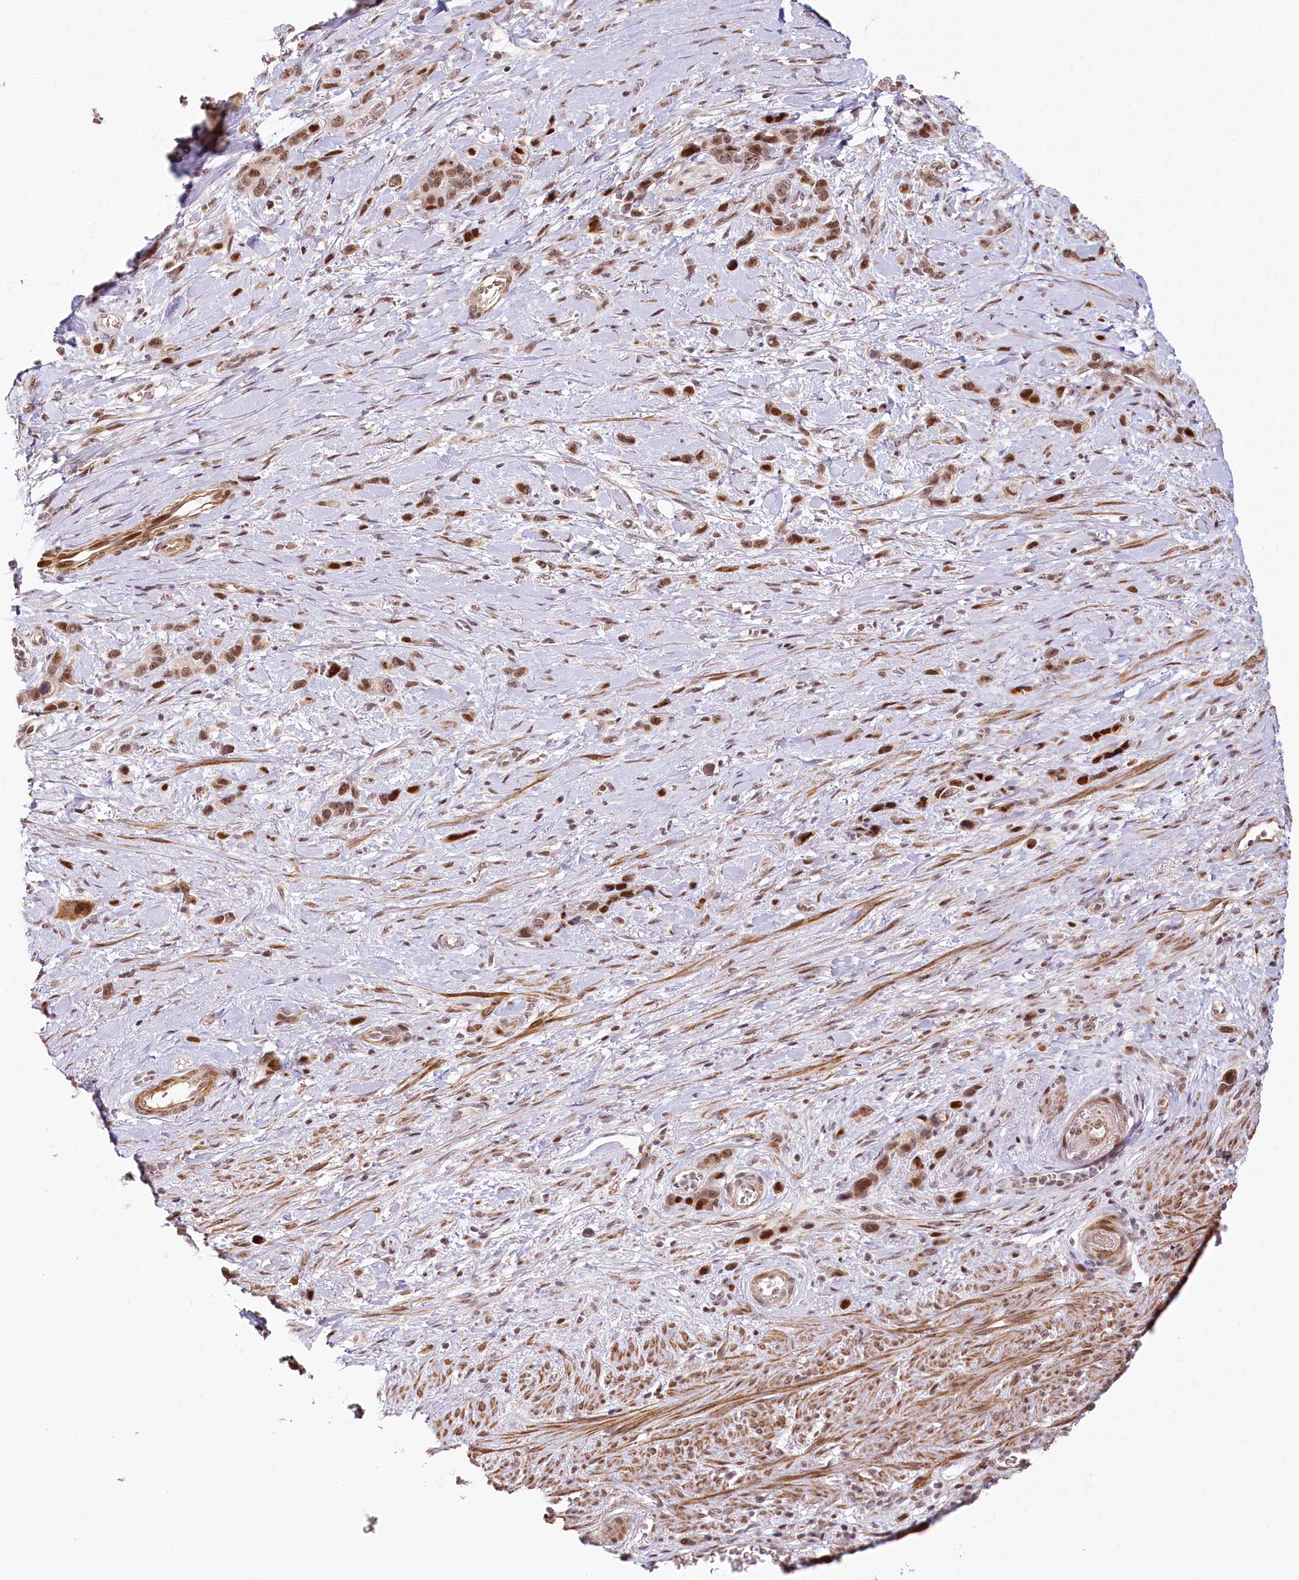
{"staining": {"intensity": "moderate", "quantity": ">75%", "location": "cytoplasmic/membranous,nuclear"}, "tissue": "stomach cancer", "cell_type": "Tumor cells", "image_type": "cancer", "snomed": [{"axis": "morphology", "description": "Adenocarcinoma, NOS"}, {"axis": "morphology", "description": "Adenocarcinoma, High grade"}, {"axis": "topography", "description": "Stomach, upper"}, {"axis": "topography", "description": "Stomach, lower"}], "caption": "This image exhibits immunohistochemistry staining of adenocarcinoma (stomach), with medium moderate cytoplasmic/membranous and nuclear positivity in approximately >75% of tumor cells.", "gene": "FAM204A", "patient": {"sex": "female", "age": 65}}